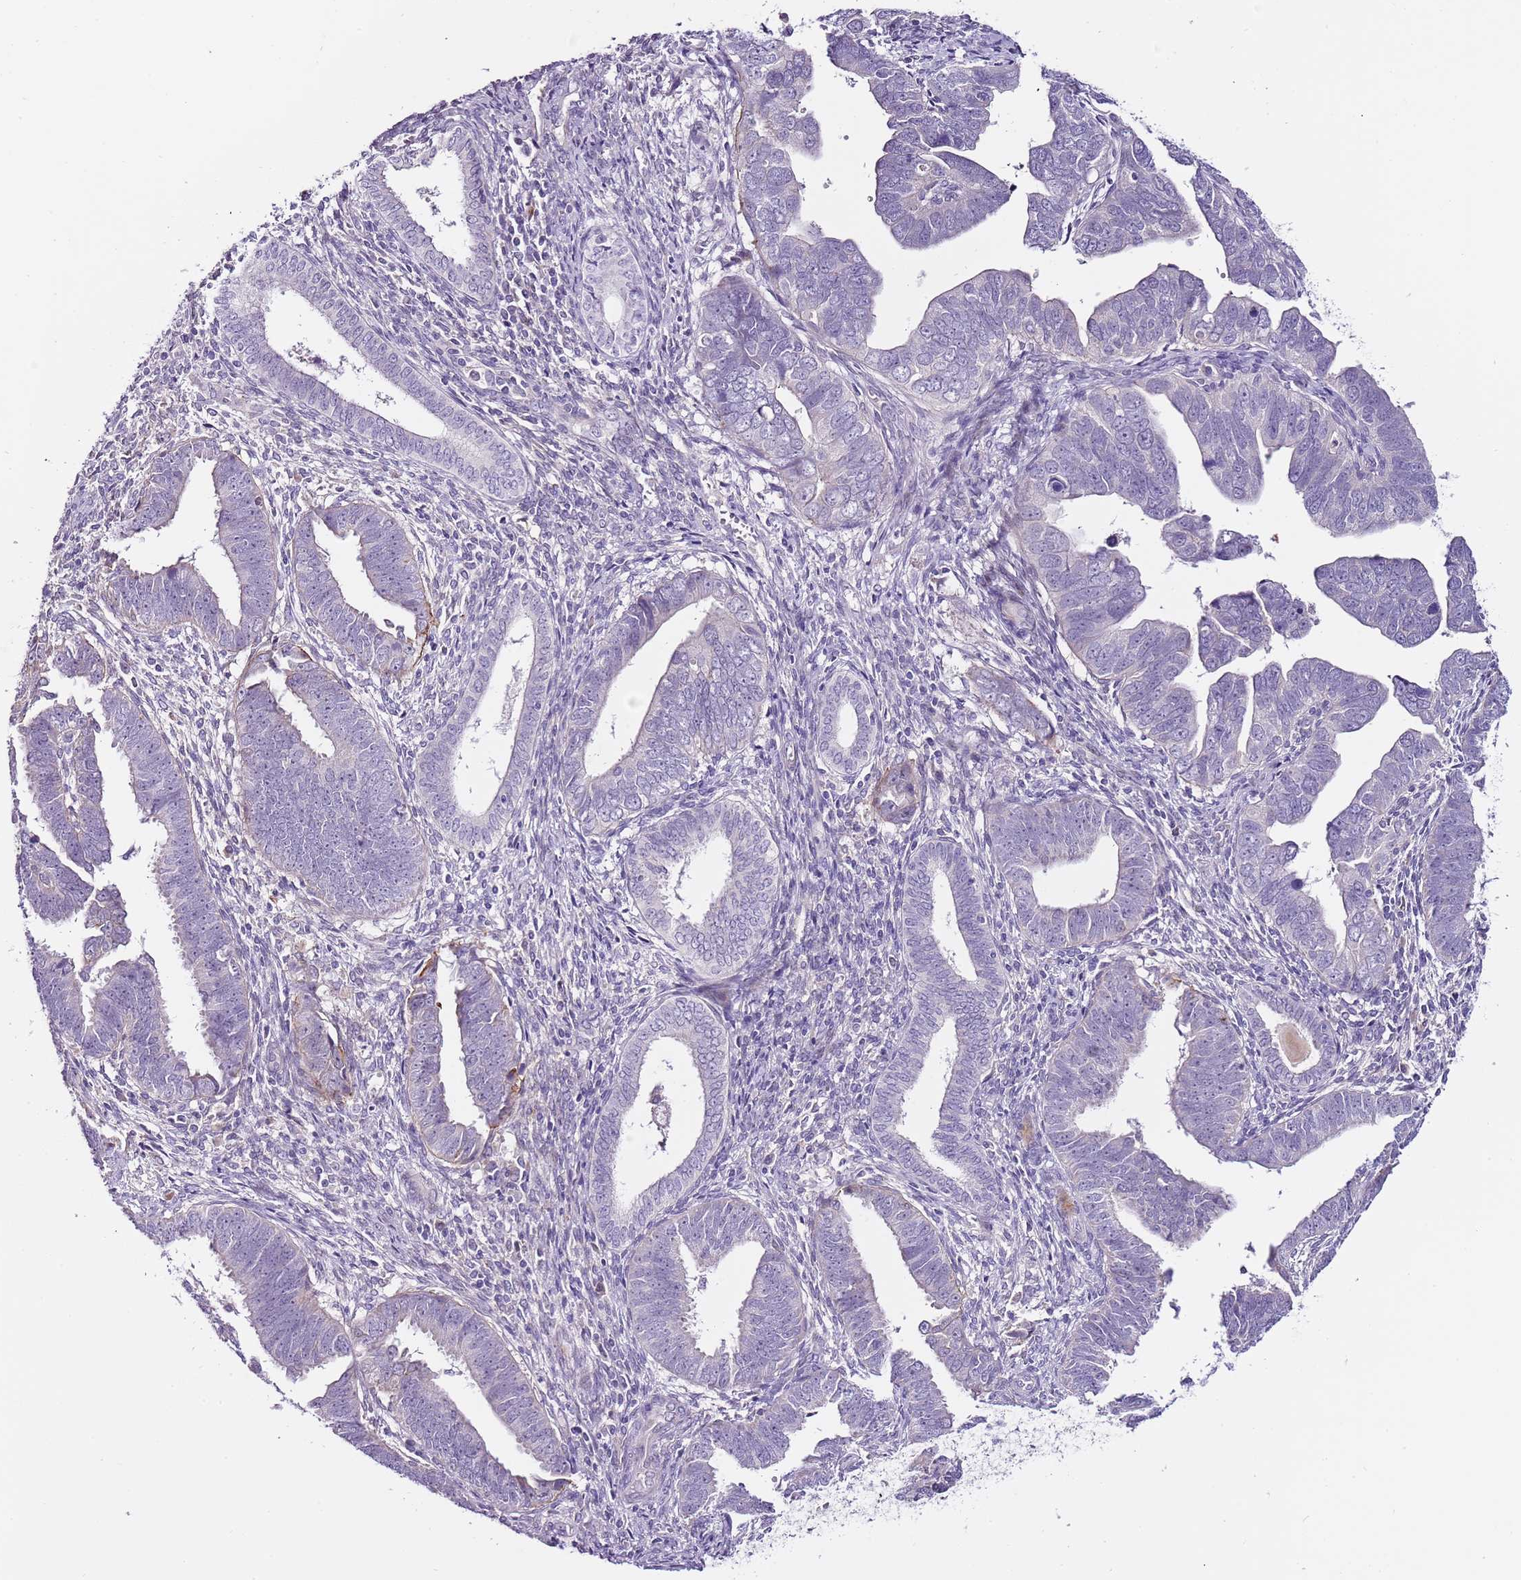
{"staining": {"intensity": "negative", "quantity": "none", "location": "none"}, "tissue": "endometrial cancer", "cell_type": "Tumor cells", "image_type": "cancer", "snomed": [{"axis": "morphology", "description": "Adenocarcinoma, NOS"}, {"axis": "topography", "description": "Endometrium"}], "caption": "A photomicrograph of human endometrial adenocarcinoma is negative for staining in tumor cells. (DAB IHC, high magnification).", "gene": "NKX2-3", "patient": {"sex": "female", "age": 75}}